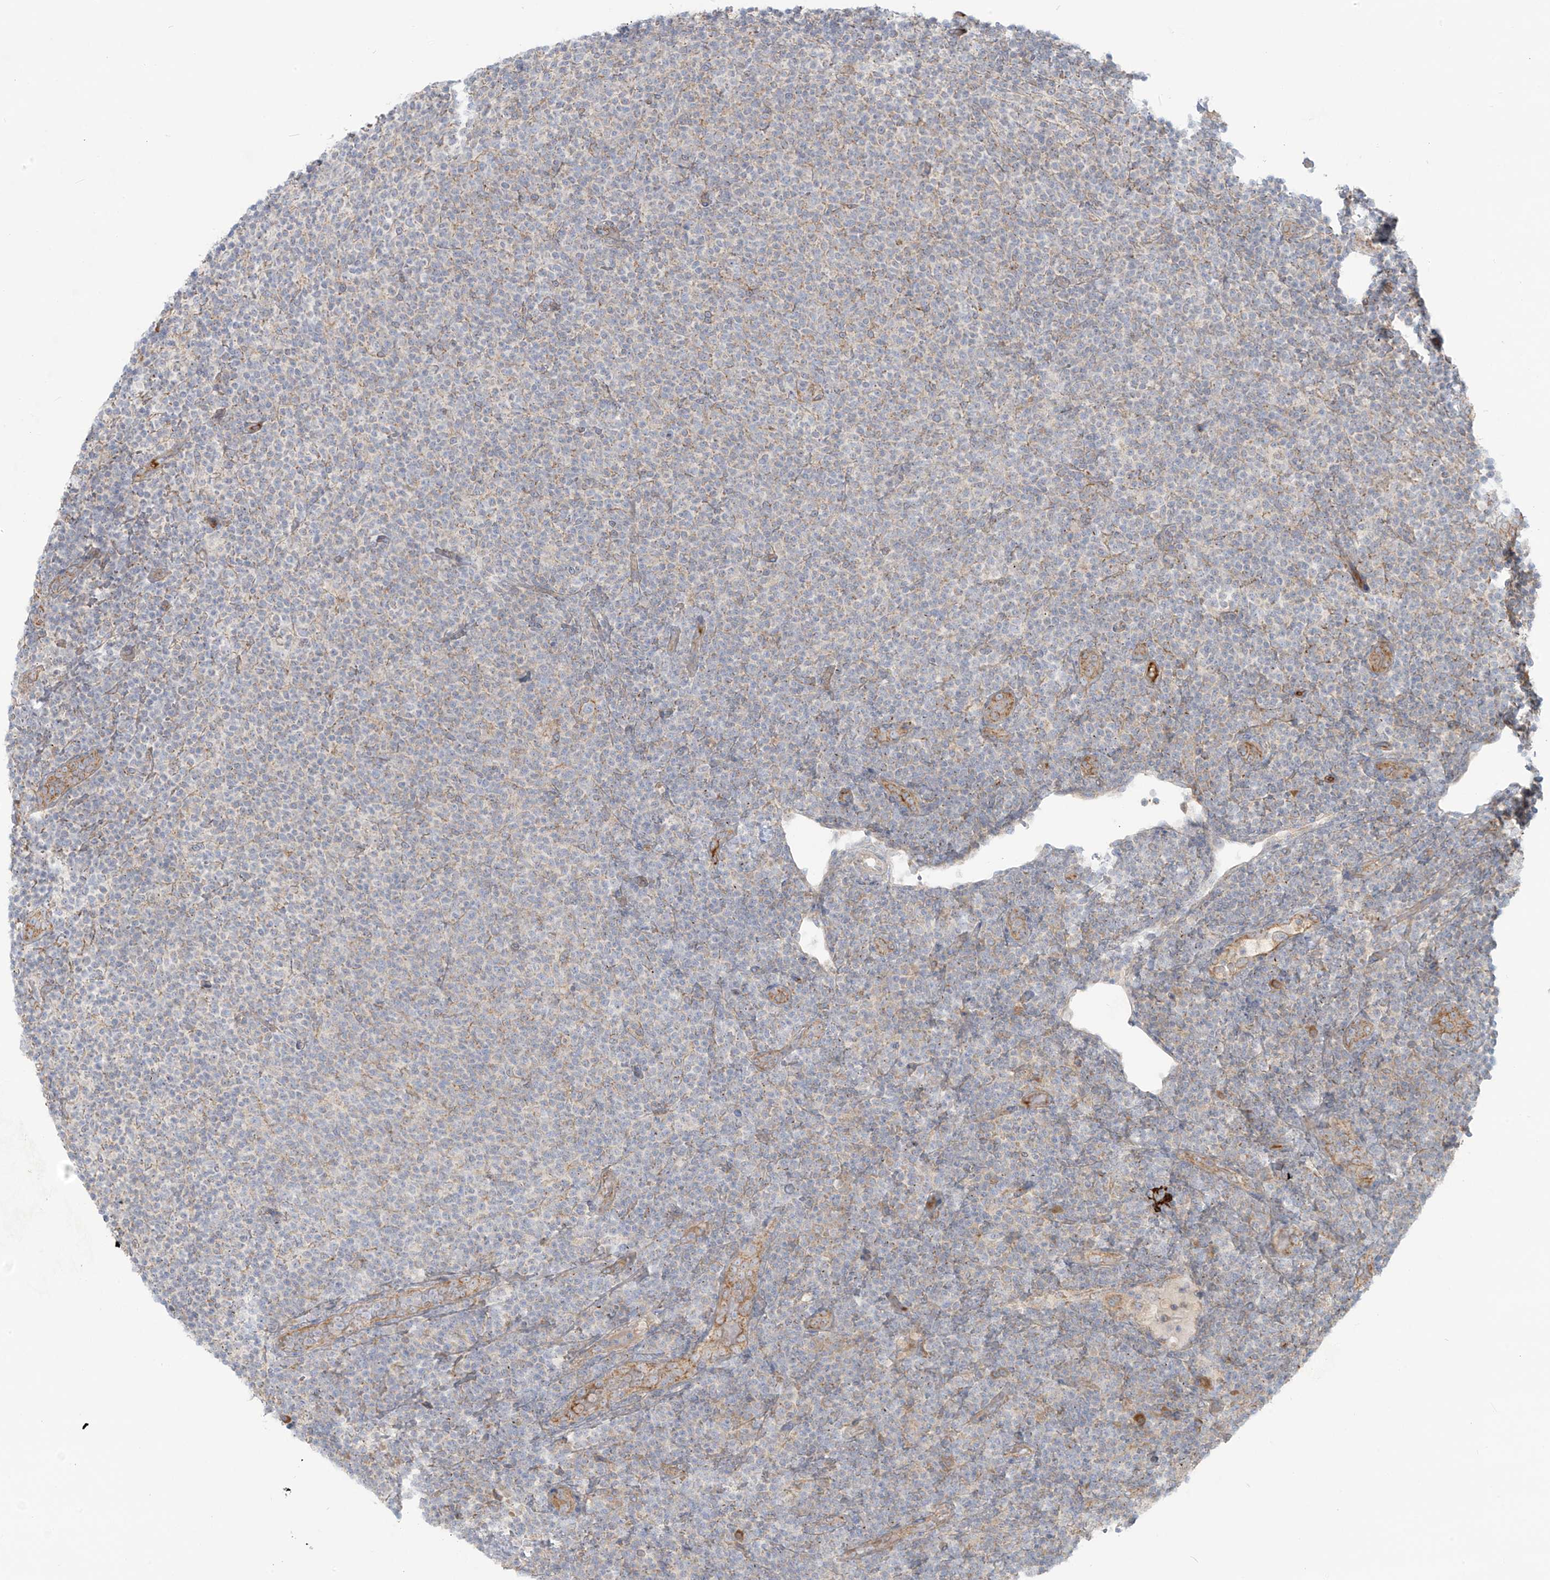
{"staining": {"intensity": "weak", "quantity": "<25%", "location": "cytoplasmic/membranous"}, "tissue": "lymphoma", "cell_type": "Tumor cells", "image_type": "cancer", "snomed": [{"axis": "morphology", "description": "Malignant lymphoma, non-Hodgkin's type, Low grade"}, {"axis": "topography", "description": "Lymph node"}], "caption": "DAB immunohistochemical staining of lymphoma reveals no significant expression in tumor cells.", "gene": "LZTS3", "patient": {"sex": "male", "age": 66}}